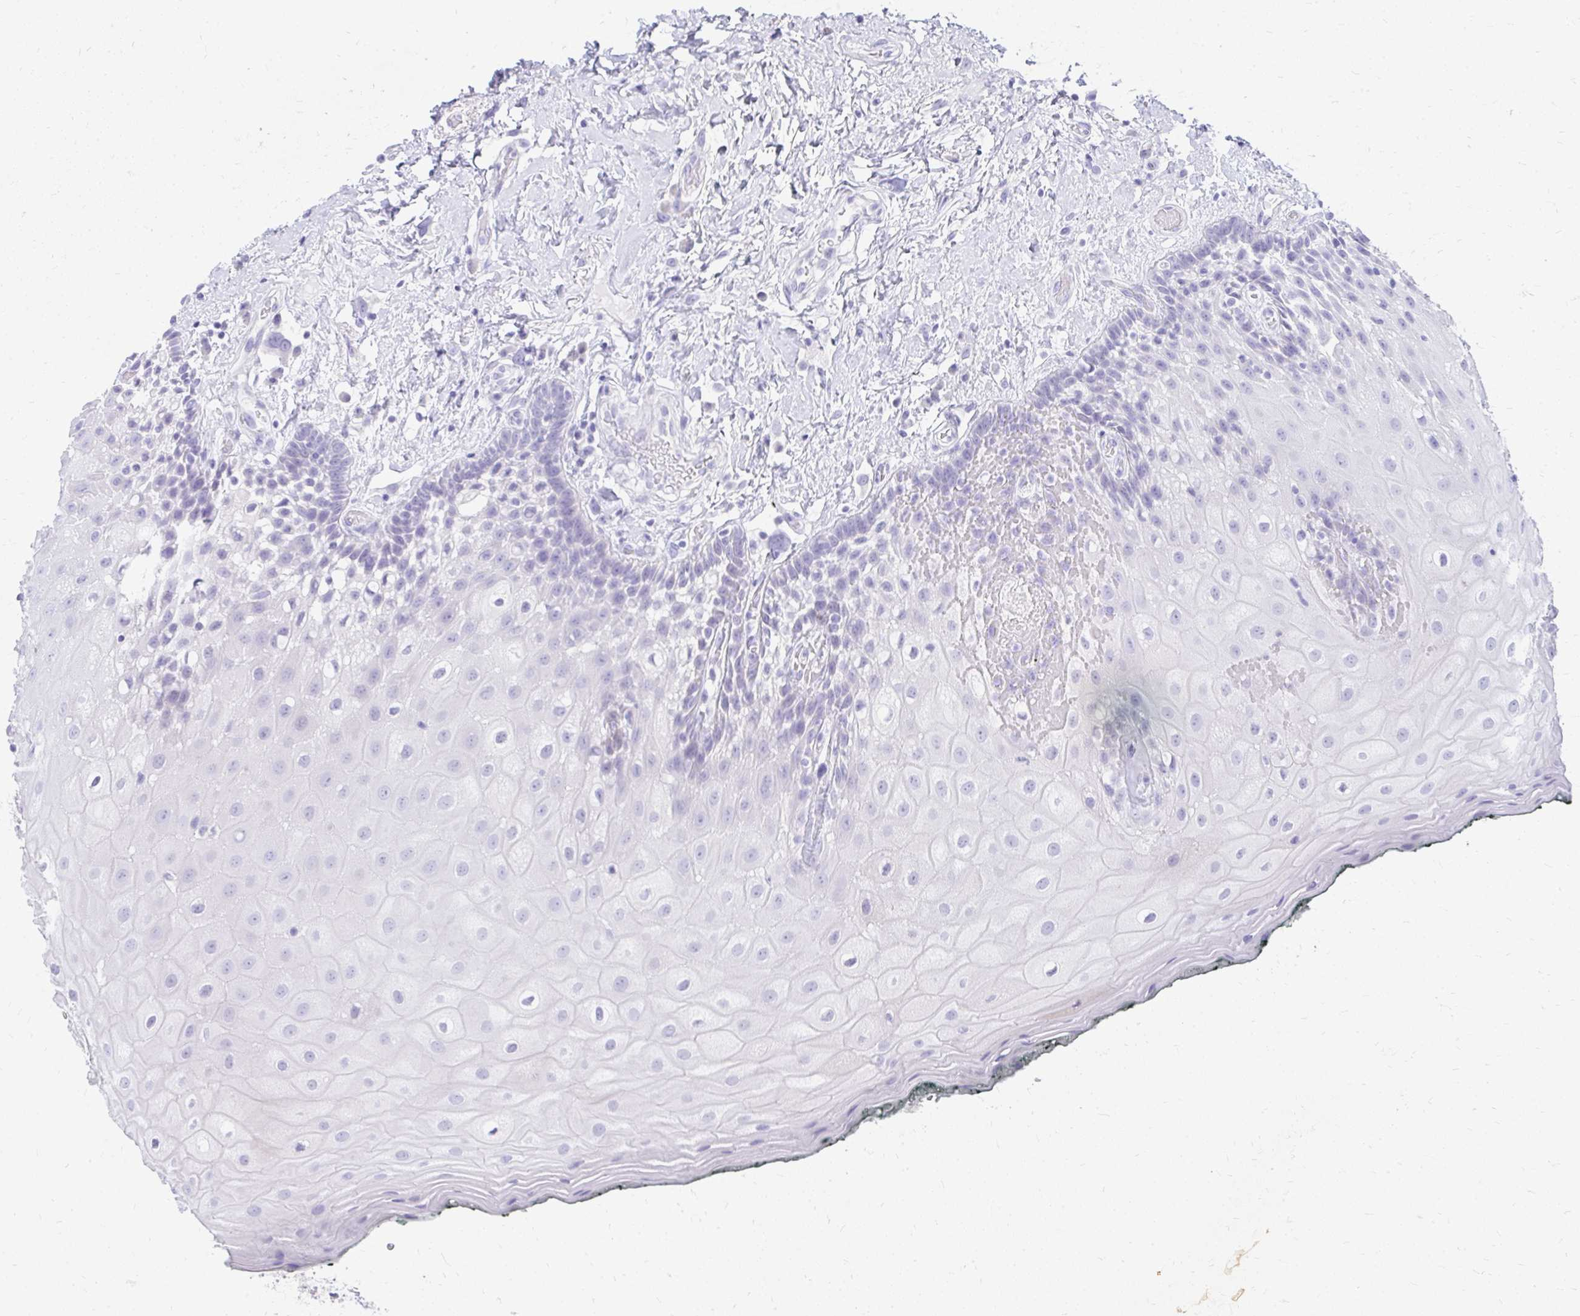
{"staining": {"intensity": "negative", "quantity": "none", "location": "none"}, "tissue": "oral mucosa", "cell_type": "Squamous epithelial cells", "image_type": "normal", "snomed": [{"axis": "morphology", "description": "Normal tissue, NOS"}, {"axis": "morphology", "description": "Squamous cell carcinoma, NOS"}, {"axis": "topography", "description": "Oral tissue"}, {"axis": "topography", "description": "Head-Neck"}], "caption": "There is no significant positivity in squamous epithelial cells of oral mucosa.", "gene": "BCL6B", "patient": {"sex": "male", "age": 64}}